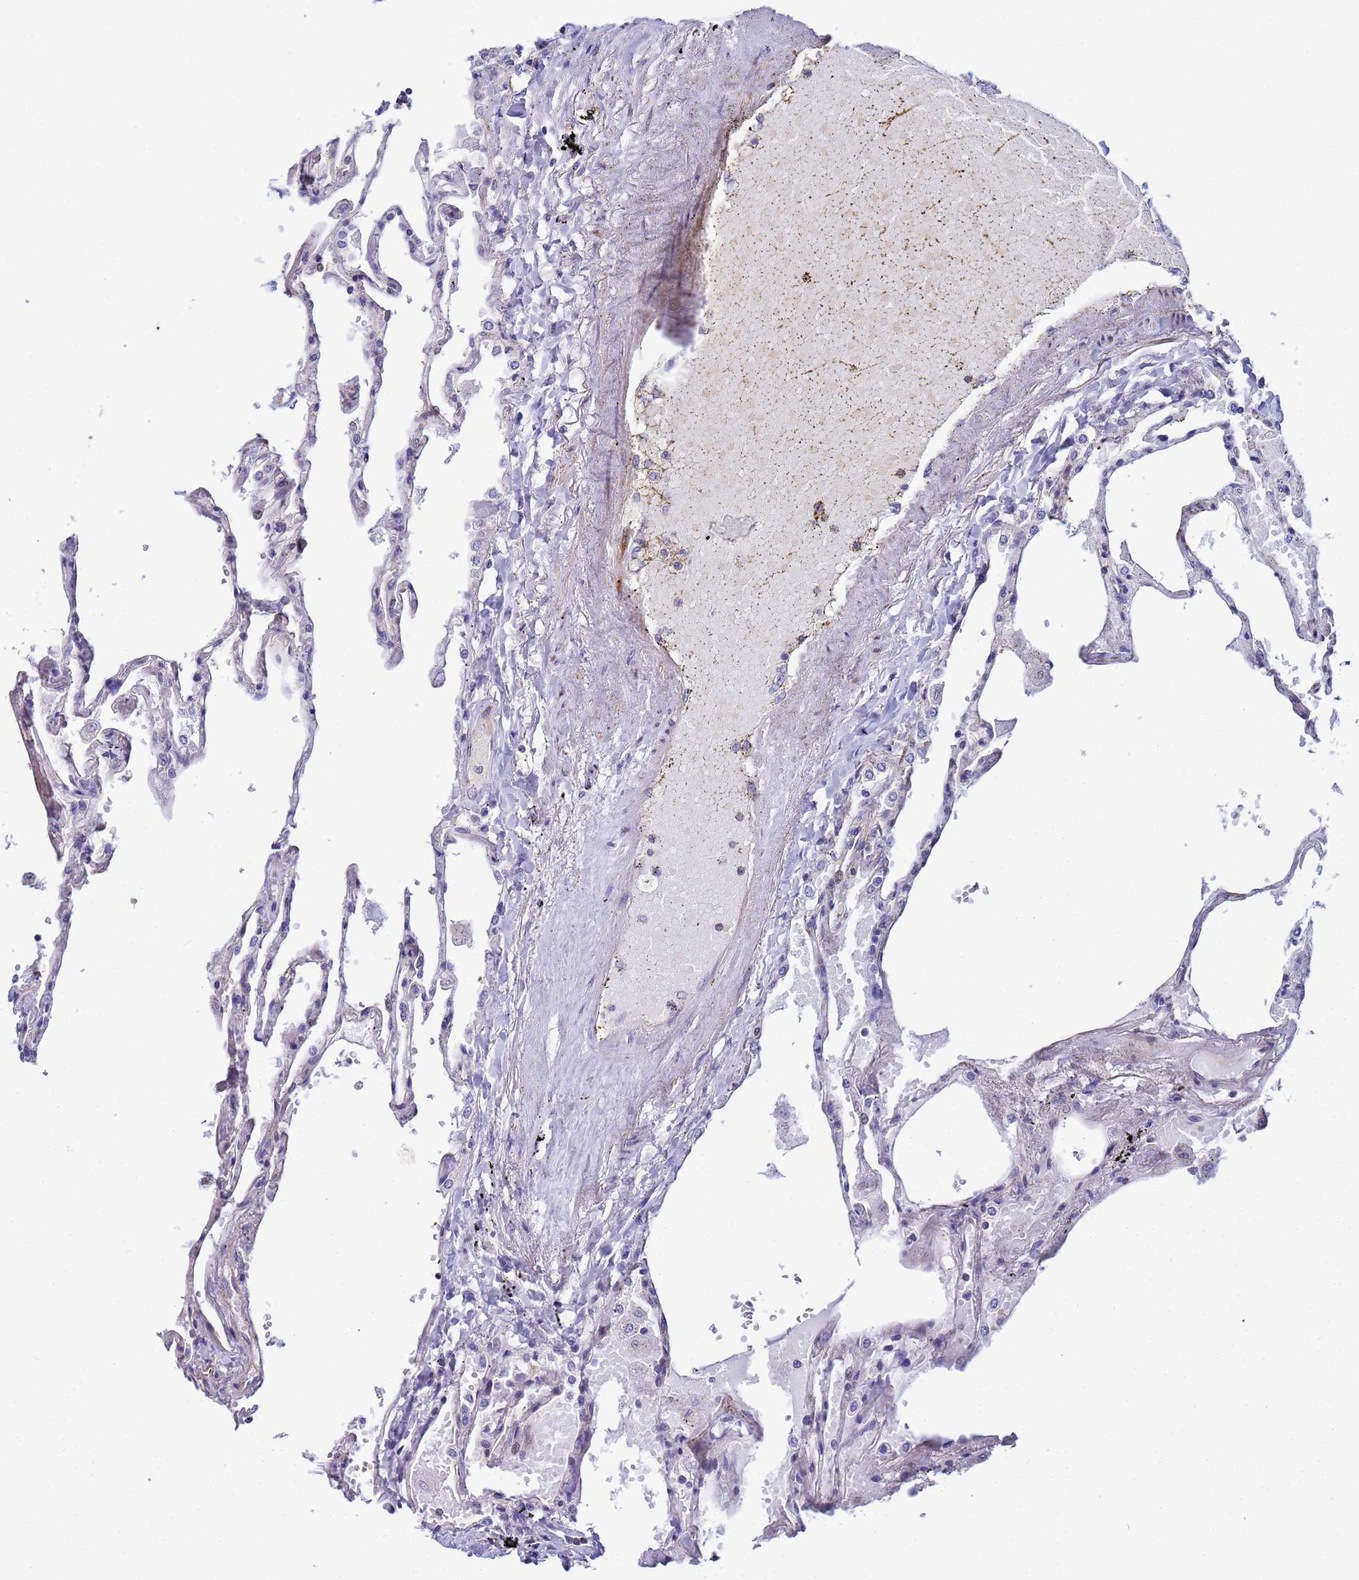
{"staining": {"intensity": "negative", "quantity": "none", "location": "none"}, "tissue": "lung", "cell_type": "Alveolar cells", "image_type": "normal", "snomed": [{"axis": "morphology", "description": "Normal tissue, NOS"}, {"axis": "topography", "description": "Lung"}], "caption": "Immunohistochemistry micrograph of normal lung: lung stained with DAB reveals no significant protein positivity in alveolar cells.", "gene": "CDC34", "patient": {"sex": "female", "age": 67}}